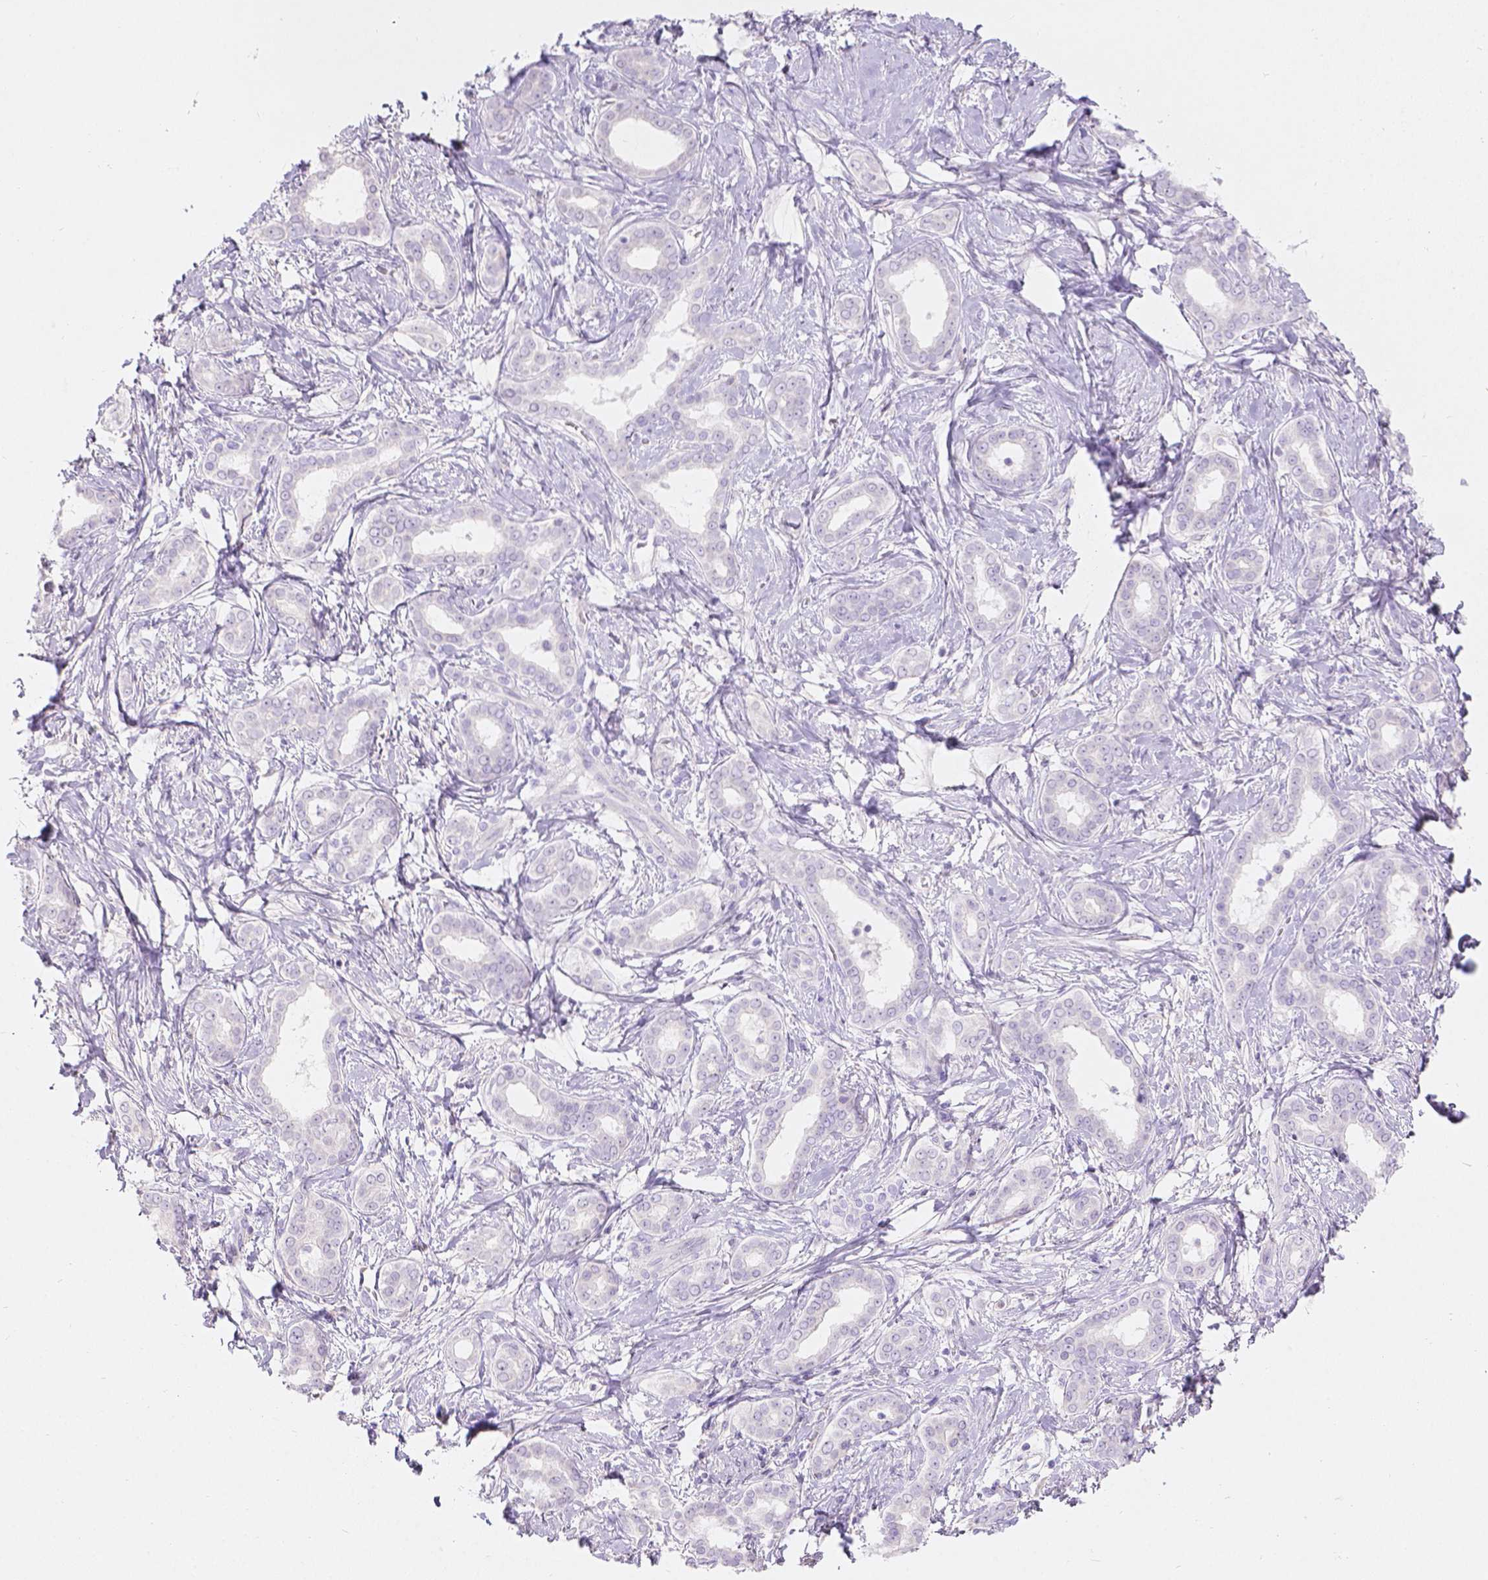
{"staining": {"intensity": "negative", "quantity": "none", "location": "none"}, "tissue": "liver cancer", "cell_type": "Tumor cells", "image_type": "cancer", "snomed": [{"axis": "morphology", "description": "Cholangiocarcinoma"}, {"axis": "topography", "description": "Liver"}], "caption": "Histopathology image shows no protein expression in tumor cells of liver cancer (cholangiocarcinoma) tissue.", "gene": "GAL3ST2", "patient": {"sex": "female", "age": 47}}